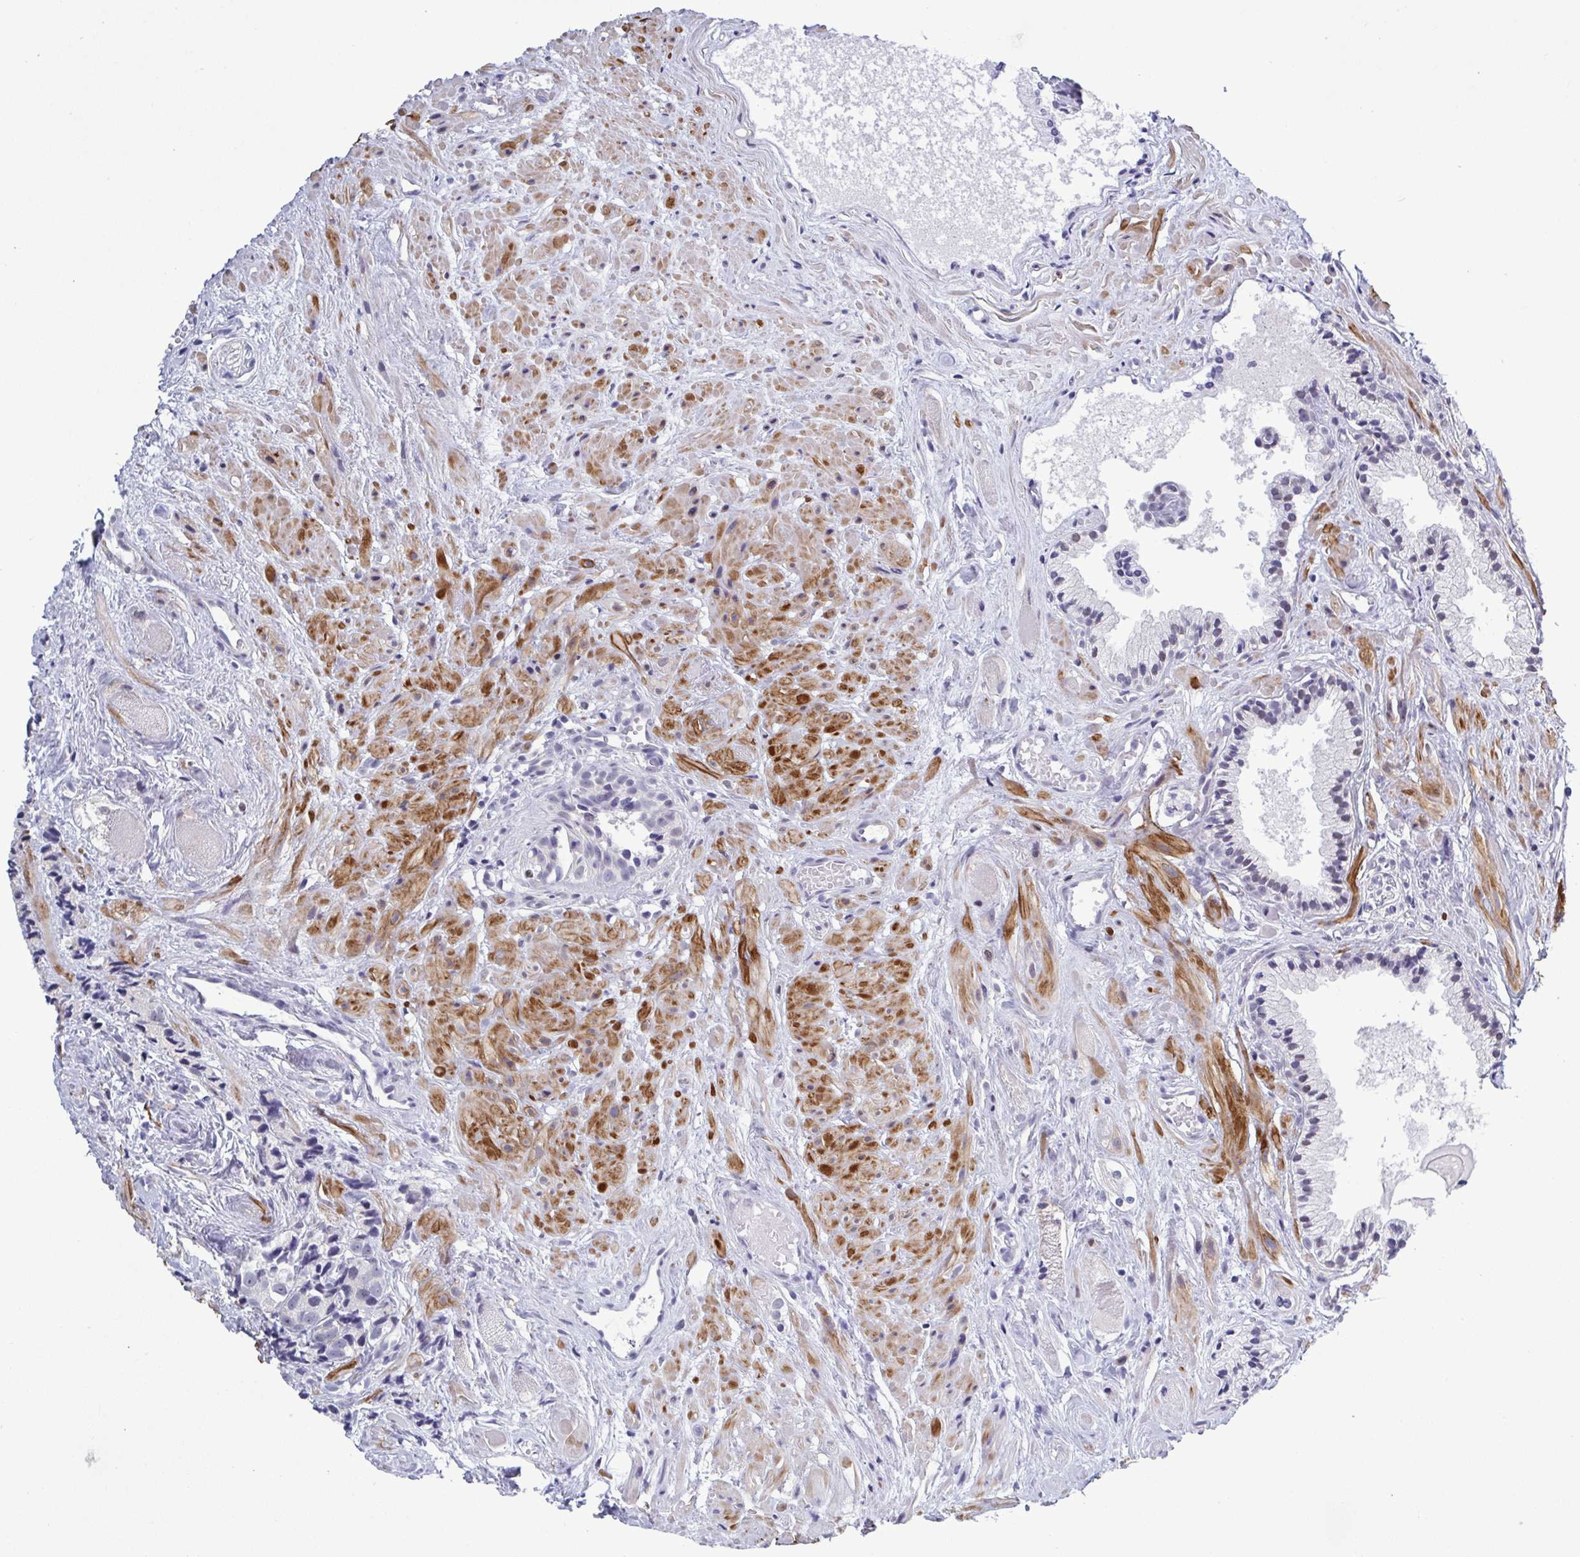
{"staining": {"intensity": "negative", "quantity": "none", "location": "none"}, "tissue": "prostate cancer", "cell_type": "Tumor cells", "image_type": "cancer", "snomed": [{"axis": "morphology", "description": "Adenocarcinoma, High grade"}, {"axis": "topography", "description": "Prostate"}], "caption": "The image displays no staining of tumor cells in prostate cancer.", "gene": "TMEM92", "patient": {"sex": "male", "age": 81}}